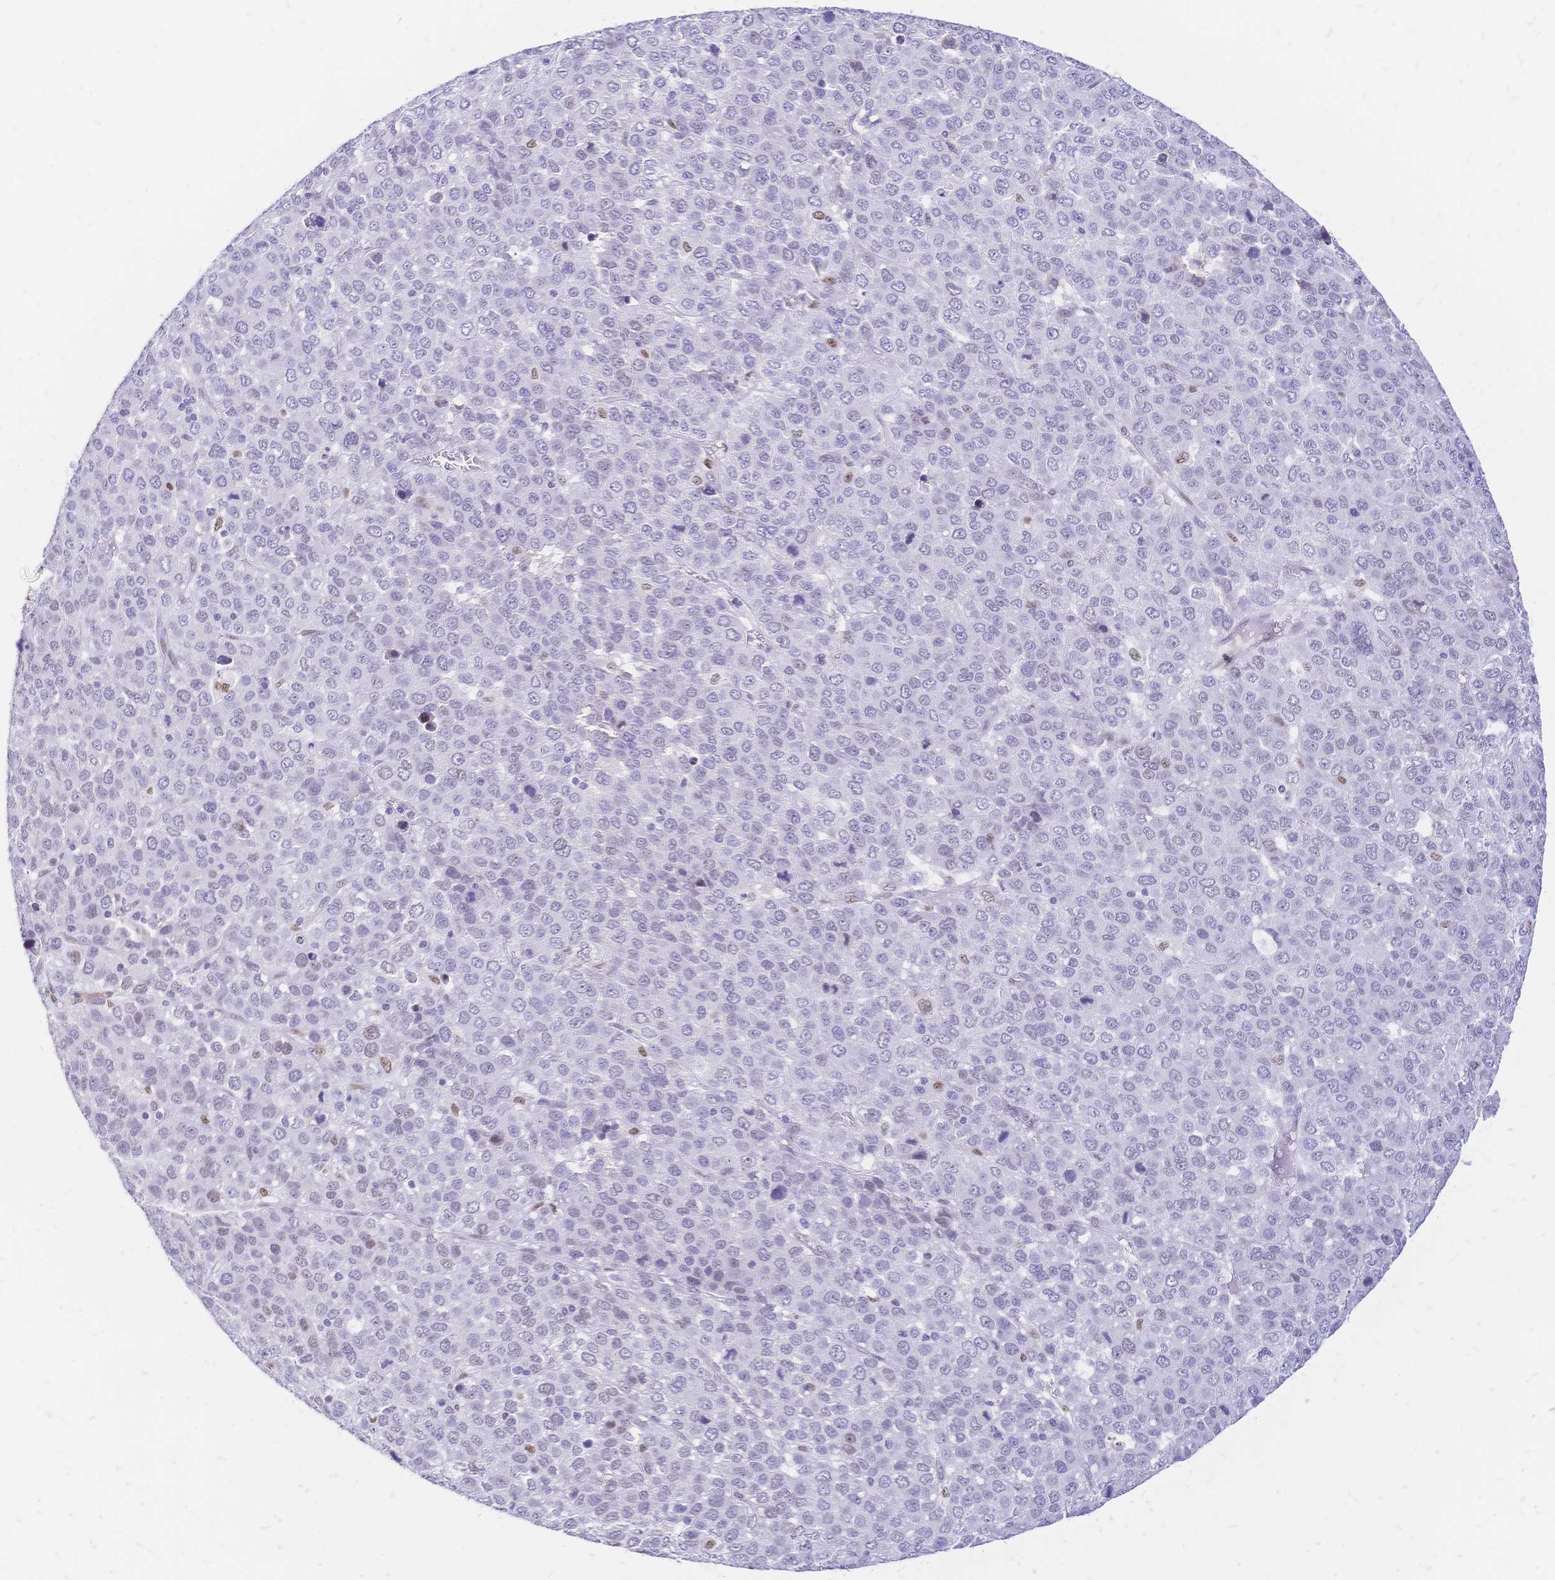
{"staining": {"intensity": "negative", "quantity": "none", "location": "none"}, "tissue": "liver cancer", "cell_type": "Tumor cells", "image_type": "cancer", "snomed": [{"axis": "morphology", "description": "Carcinoma, Hepatocellular, NOS"}, {"axis": "topography", "description": "Liver"}], "caption": "The photomicrograph demonstrates no significant staining in tumor cells of liver cancer.", "gene": "NFIC", "patient": {"sex": "male", "age": 69}}